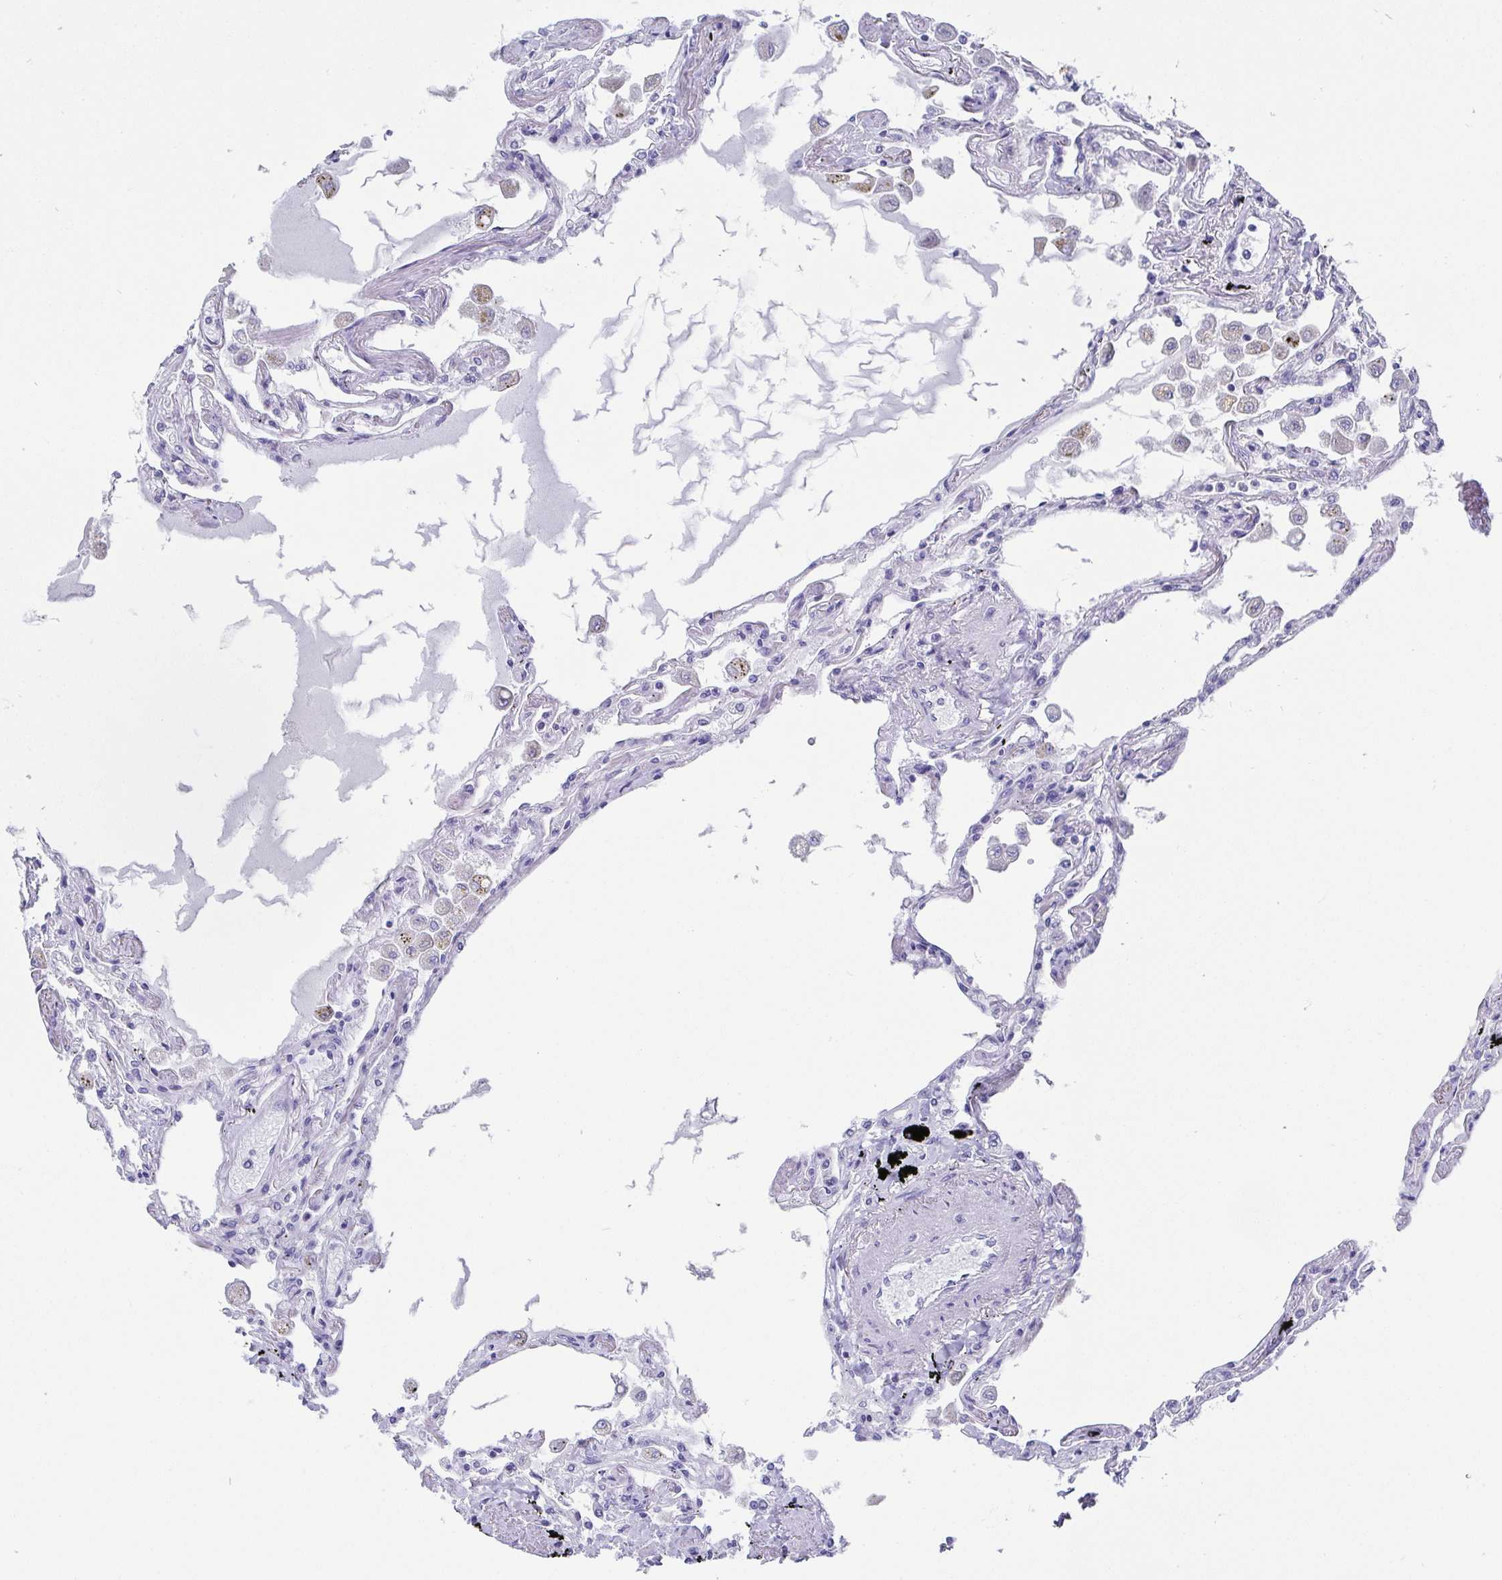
{"staining": {"intensity": "negative", "quantity": "none", "location": "none"}, "tissue": "lung", "cell_type": "Alveolar cells", "image_type": "normal", "snomed": [{"axis": "morphology", "description": "Normal tissue, NOS"}, {"axis": "morphology", "description": "Adenocarcinoma, NOS"}, {"axis": "topography", "description": "Cartilage tissue"}, {"axis": "topography", "description": "Lung"}], "caption": "This micrograph is of benign lung stained with immunohistochemistry to label a protein in brown with the nuclei are counter-stained blue. There is no staining in alveolar cells. The staining was performed using DAB to visualize the protein expression in brown, while the nuclei were stained in blue with hematoxylin (Magnification: 20x).", "gene": "SCGN", "patient": {"sex": "female", "age": 67}}